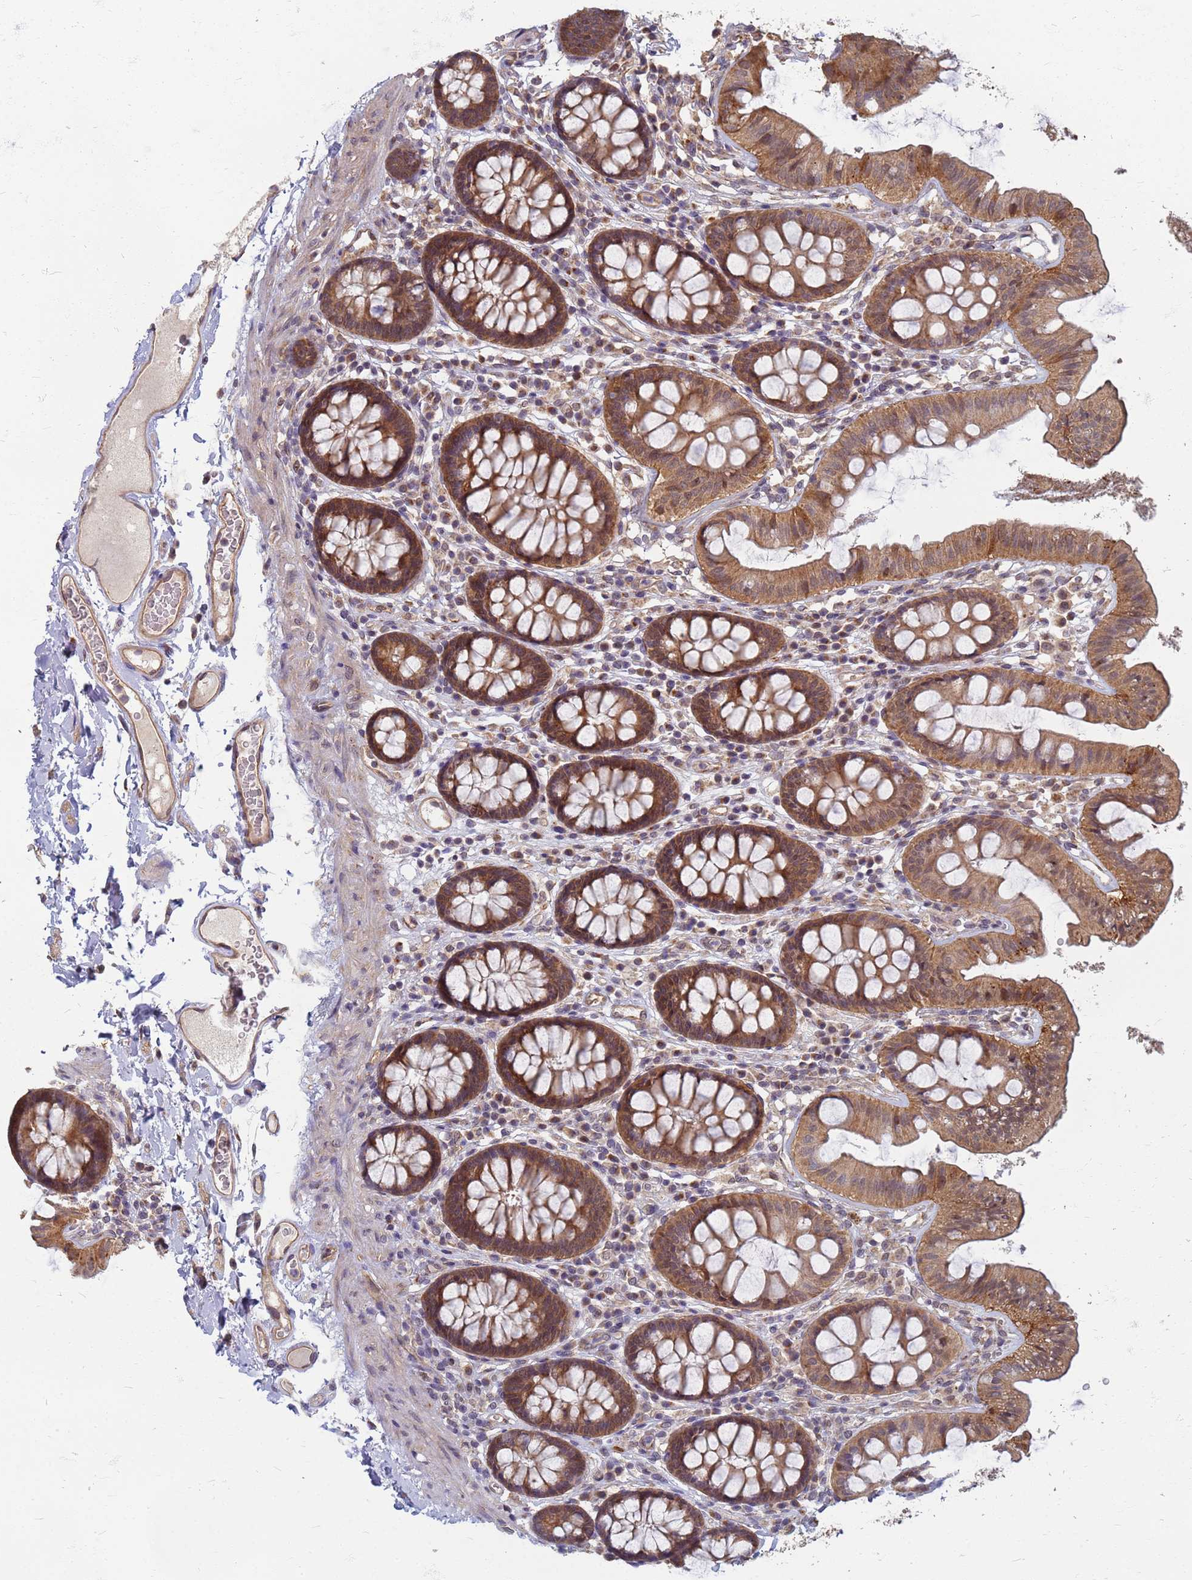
{"staining": {"intensity": "moderate", "quantity": ">75%", "location": "cytoplasmic/membranous"}, "tissue": "colon", "cell_type": "Endothelial cells", "image_type": "normal", "snomed": [{"axis": "morphology", "description": "Normal tissue, NOS"}, {"axis": "topography", "description": "Colon"}], "caption": "Moderate cytoplasmic/membranous staining is present in approximately >75% of endothelial cells in normal colon.", "gene": "ITGB4", "patient": {"sex": "male", "age": 84}}